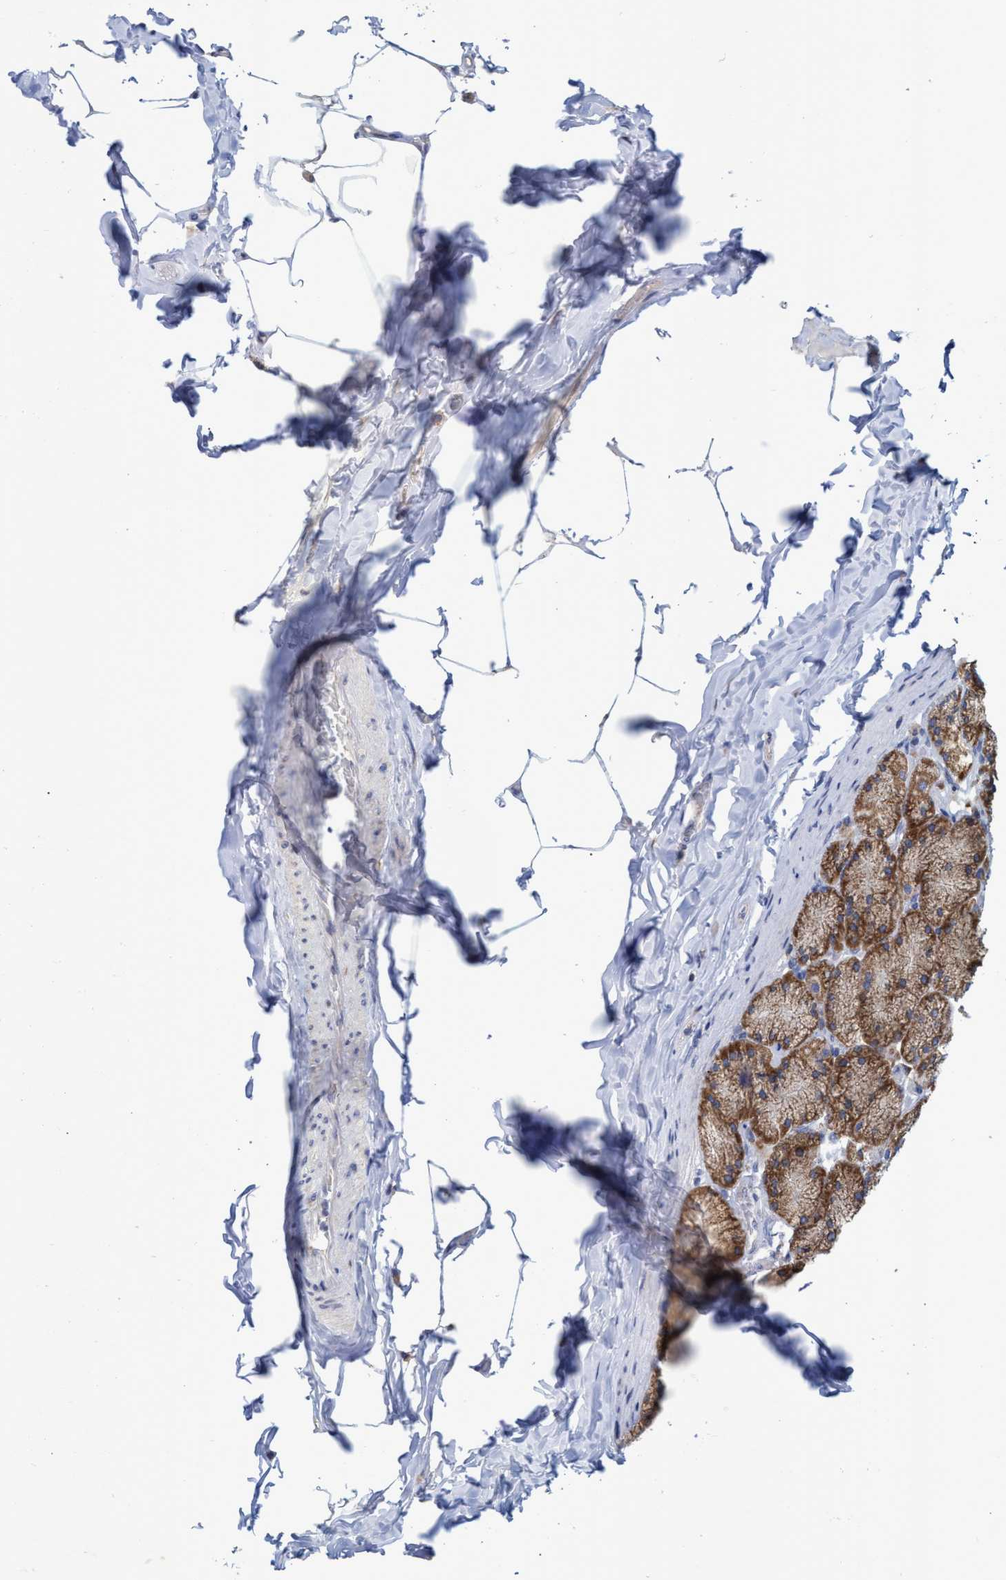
{"staining": {"intensity": "moderate", "quantity": ">75%", "location": "cytoplasmic/membranous"}, "tissue": "stomach", "cell_type": "Glandular cells", "image_type": "normal", "snomed": [{"axis": "morphology", "description": "Normal tissue, NOS"}, {"axis": "topography", "description": "Stomach, upper"}], "caption": "An image showing moderate cytoplasmic/membranous positivity in approximately >75% of glandular cells in unremarkable stomach, as visualized by brown immunohistochemical staining.", "gene": "NAT16", "patient": {"sex": "female", "age": 56}}